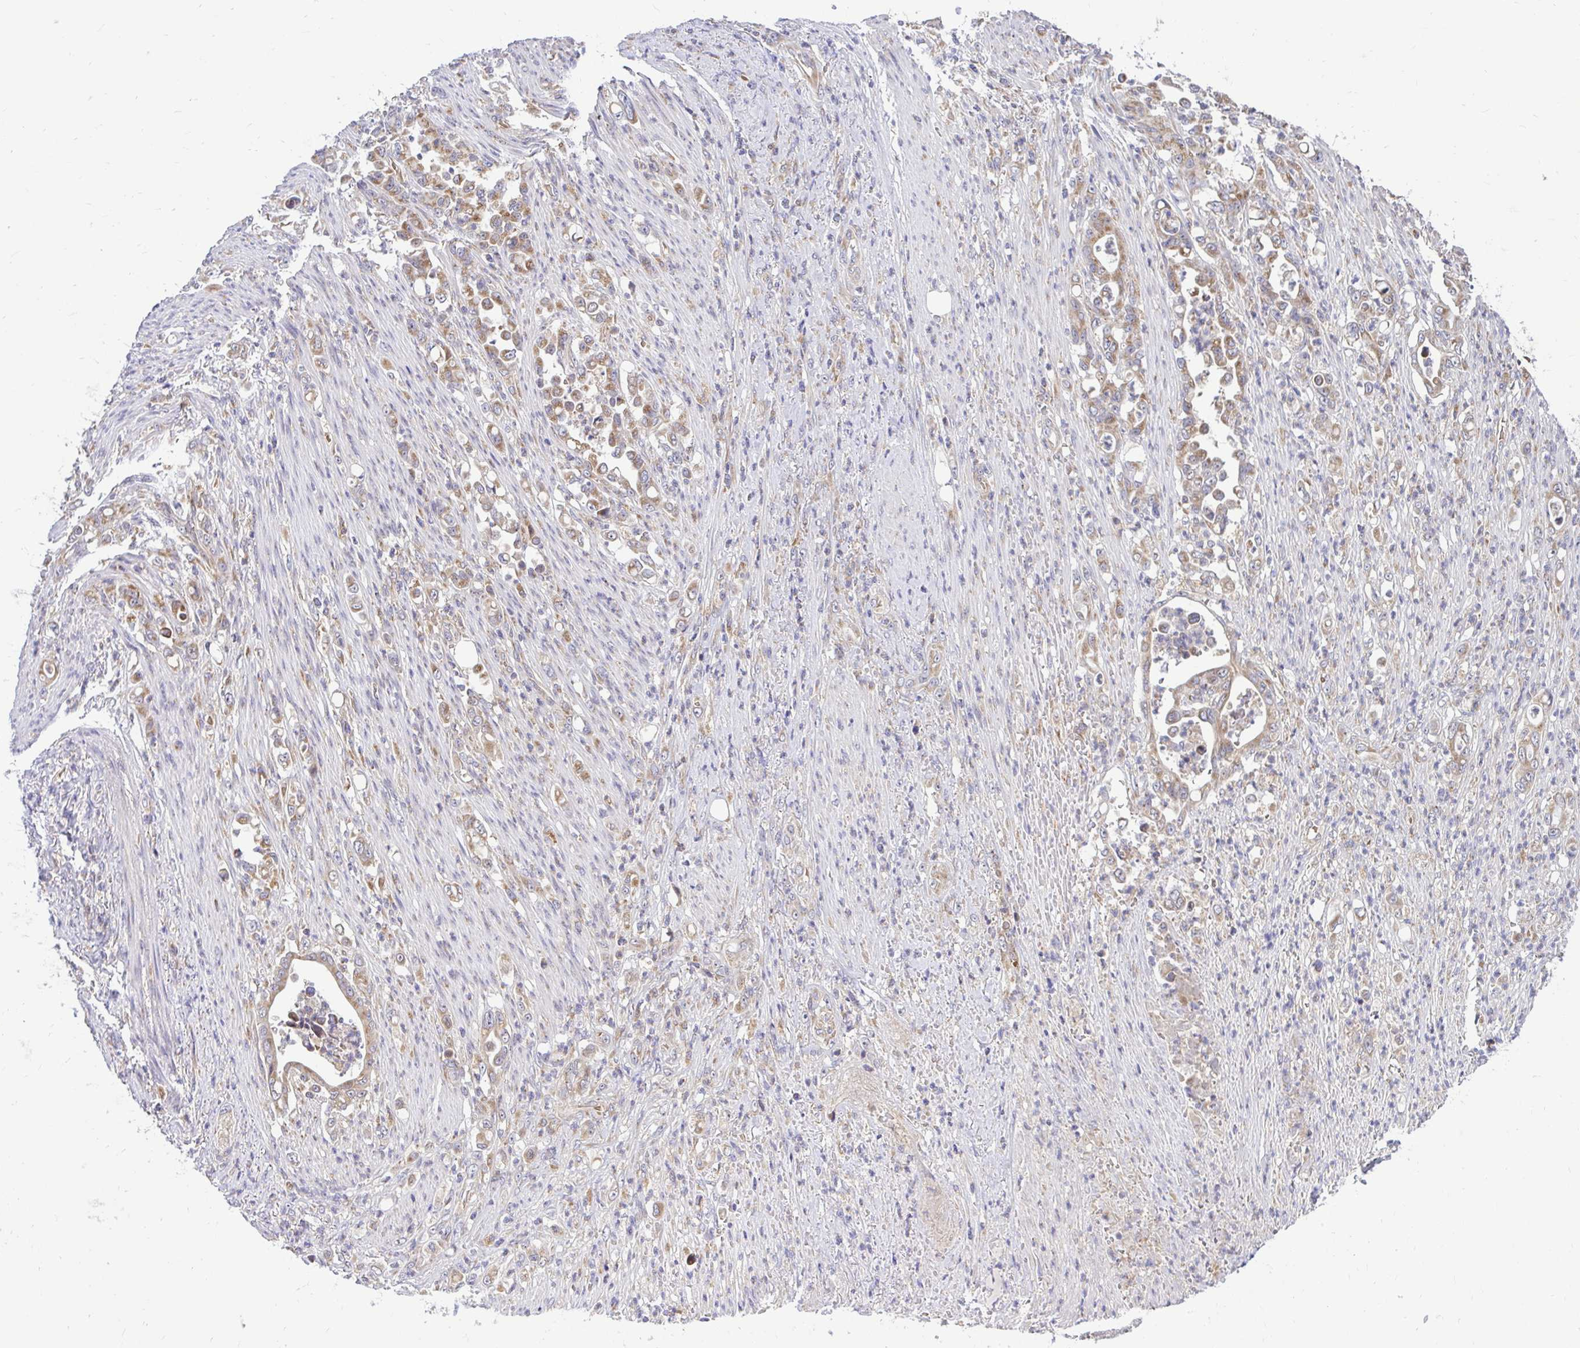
{"staining": {"intensity": "moderate", "quantity": ">75%", "location": "cytoplasmic/membranous"}, "tissue": "stomach cancer", "cell_type": "Tumor cells", "image_type": "cancer", "snomed": [{"axis": "morphology", "description": "Normal tissue, NOS"}, {"axis": "morphology", "description": "Adenocarcinoma, NOS"}, {"axis": "topography", "description": "Stomach"}], "caption": "Immunohistochemistry (IHC) image of human stomach adenocarcinoma stained for a protein (brown), which shows medium levels of moderate cytoplasmic/membranous expression in approximately >75% of tumor cells.", "gene": "VTI1B", "patient": {"sex": "female", "age": 79}}